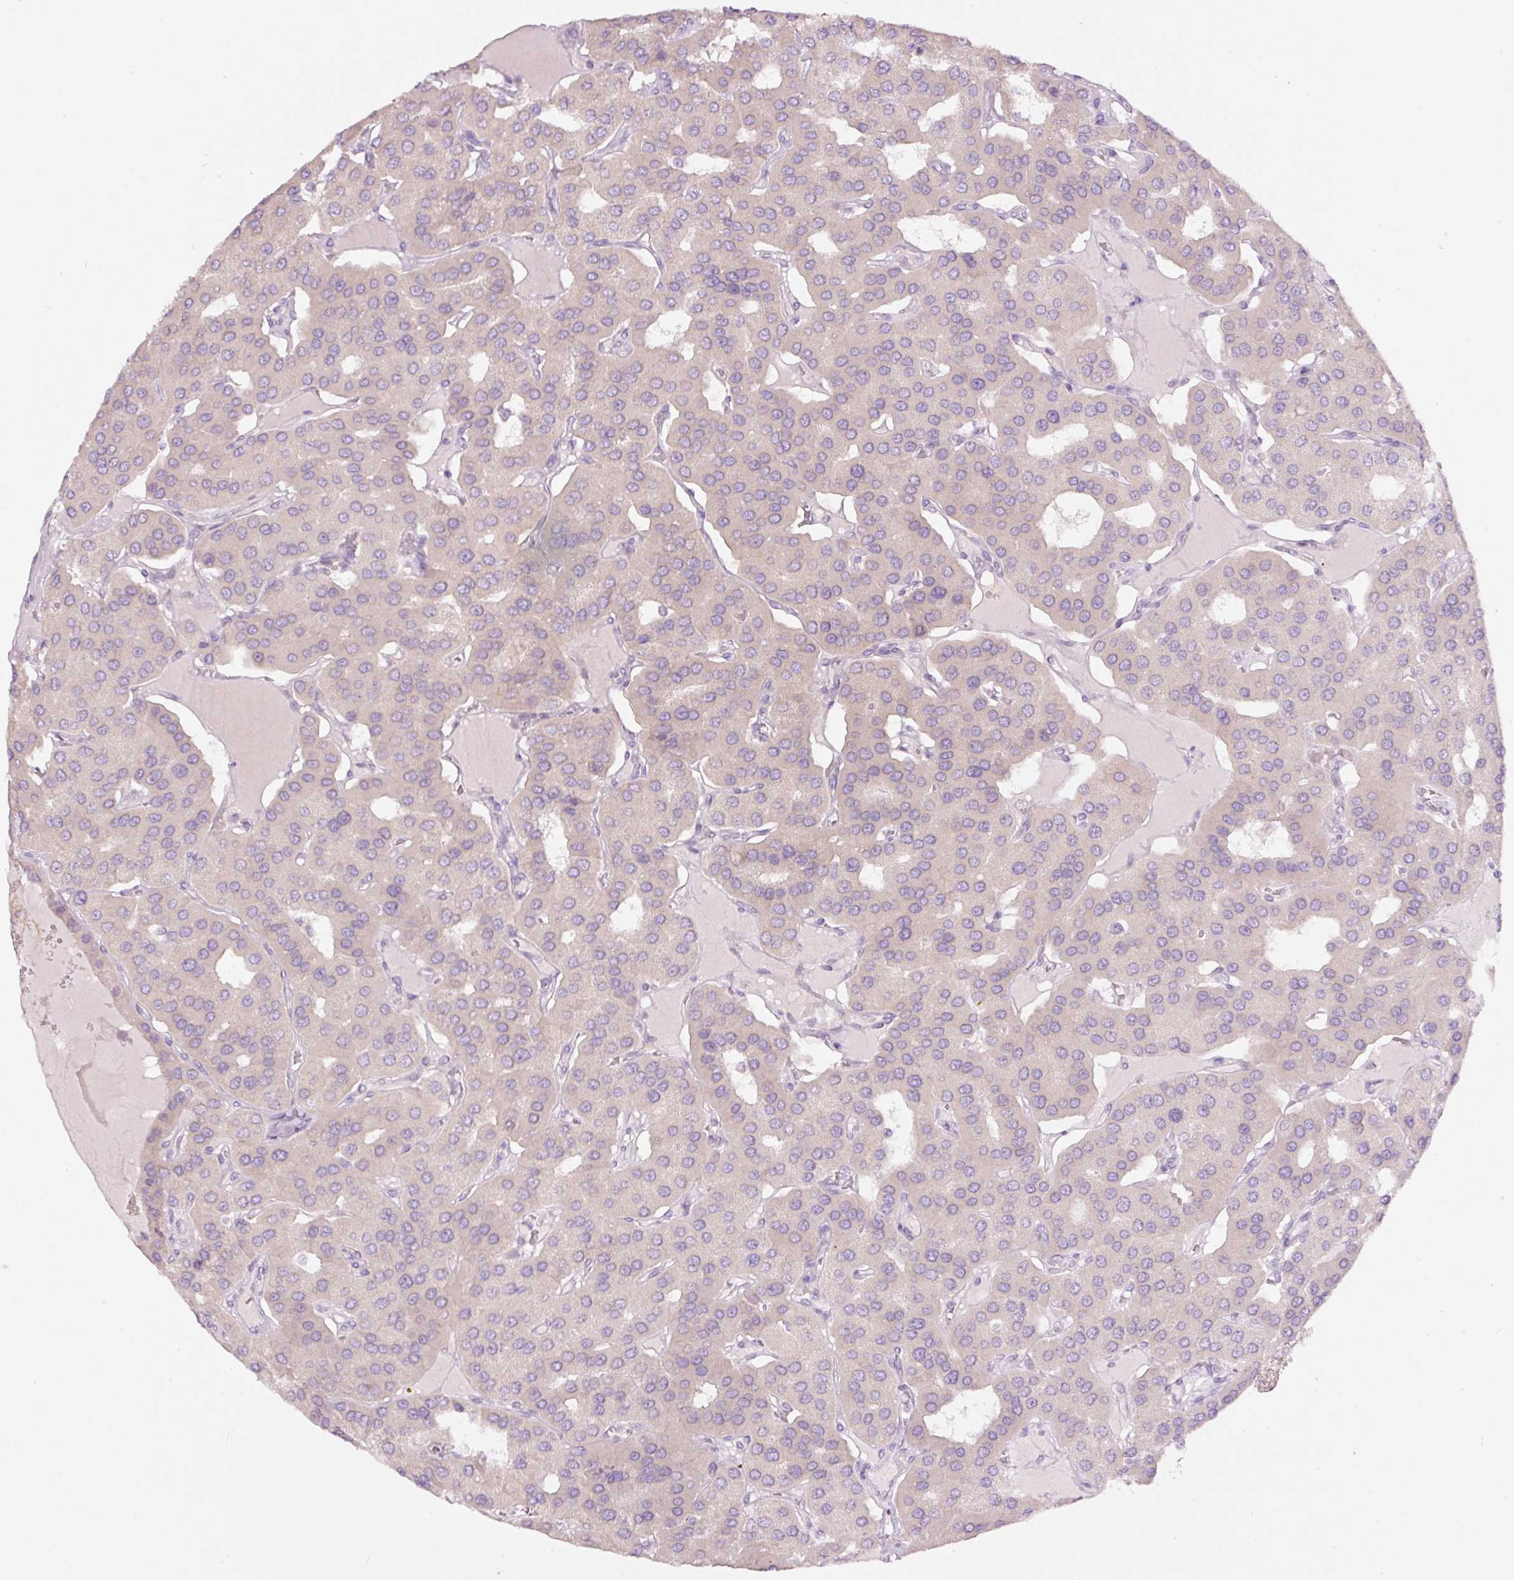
{"staining": {"intensity": "negative", "quantity": "none", "location": "none"}, "tissue": "parathyroid gland", "cell_type": "Glandular cells", "image_type": "normal", "snomed": [{"axis": "morphology", "description": "Normal tissue, NOS"}, {"axis": "morphology", "description": "Adenoma, NOS"}, {"axis": "topography", "description": "Parathyroid gland"}], "caption": "This is a micrograph of immunohistochemistry (IHC) staining of normal parathyroid gland, which shows no positivity in glandular cells. The staining is performed using DAB (3,3'-diaminobenzidine) brown chromogen with nuclei counter-stained in using hematoxylin.", "gene": "RSPO2", "patient": {"sex": "female", "age": 86}}